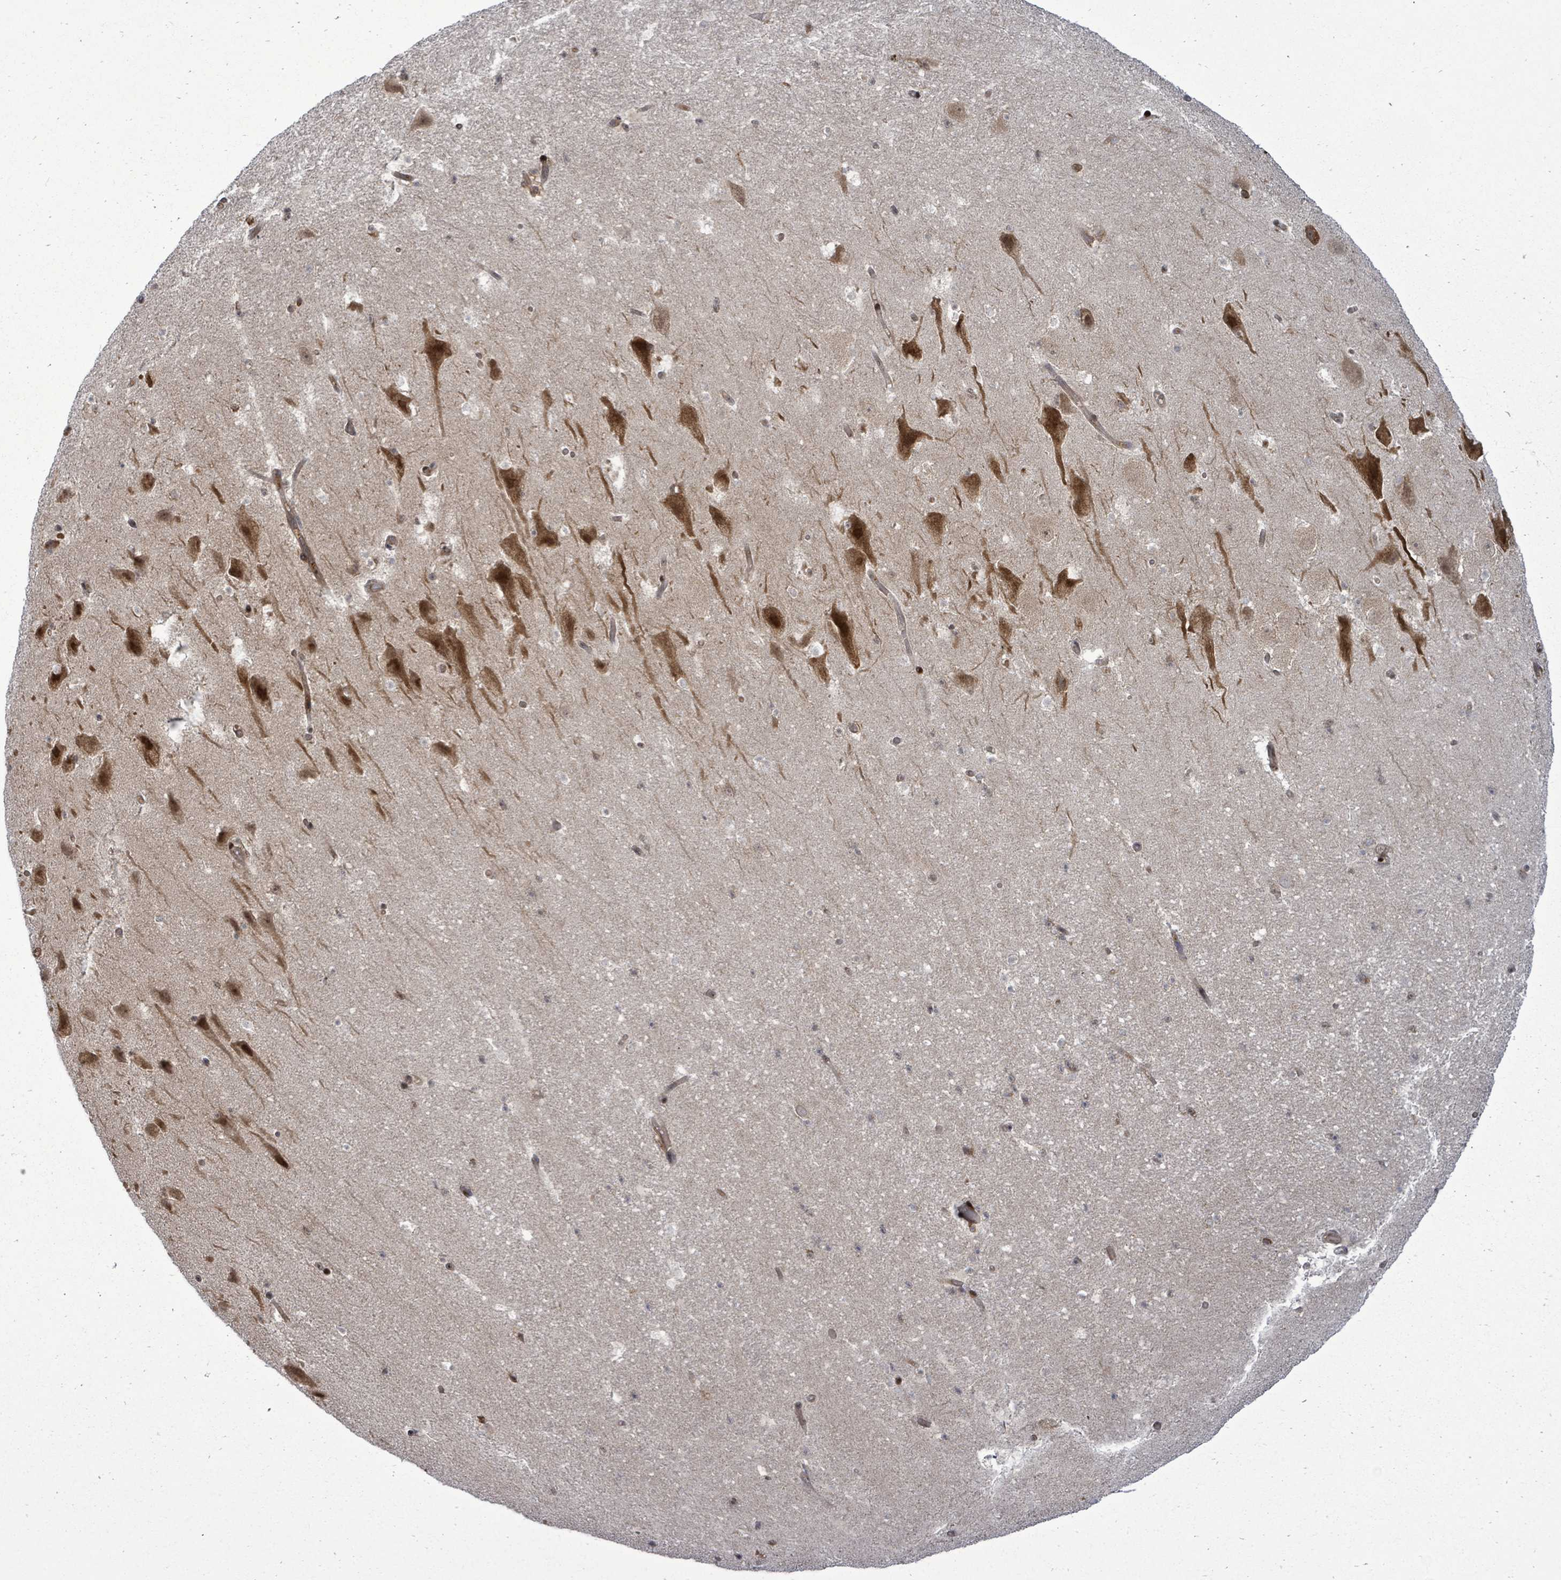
{"staining": {"intensity": "moderate", "quantity": "<25%", "location": "cytoplasmic/membranous"}, "tissue": "hippocampus", "cell_type": "Glial cells", "image_type": "normal", "snomed": [{"axis": "morphology", "description": "Normal tissue, NOS"}, {"axis": "topography", "description": "Hippocampus"}], "caption": "Protein staining demonstrates moderate cytoplasmic/membranous staining in approximately <25% of glial cells in normal hippocampus. The staining was performed using DAB (3,3'-diaminobenzidine), with brown indicating positive protein expression. Nuclei are stained blue with hematoxylin.", "gene": "EIF3CL", "patient": {"sex": "male", "age": 37}}